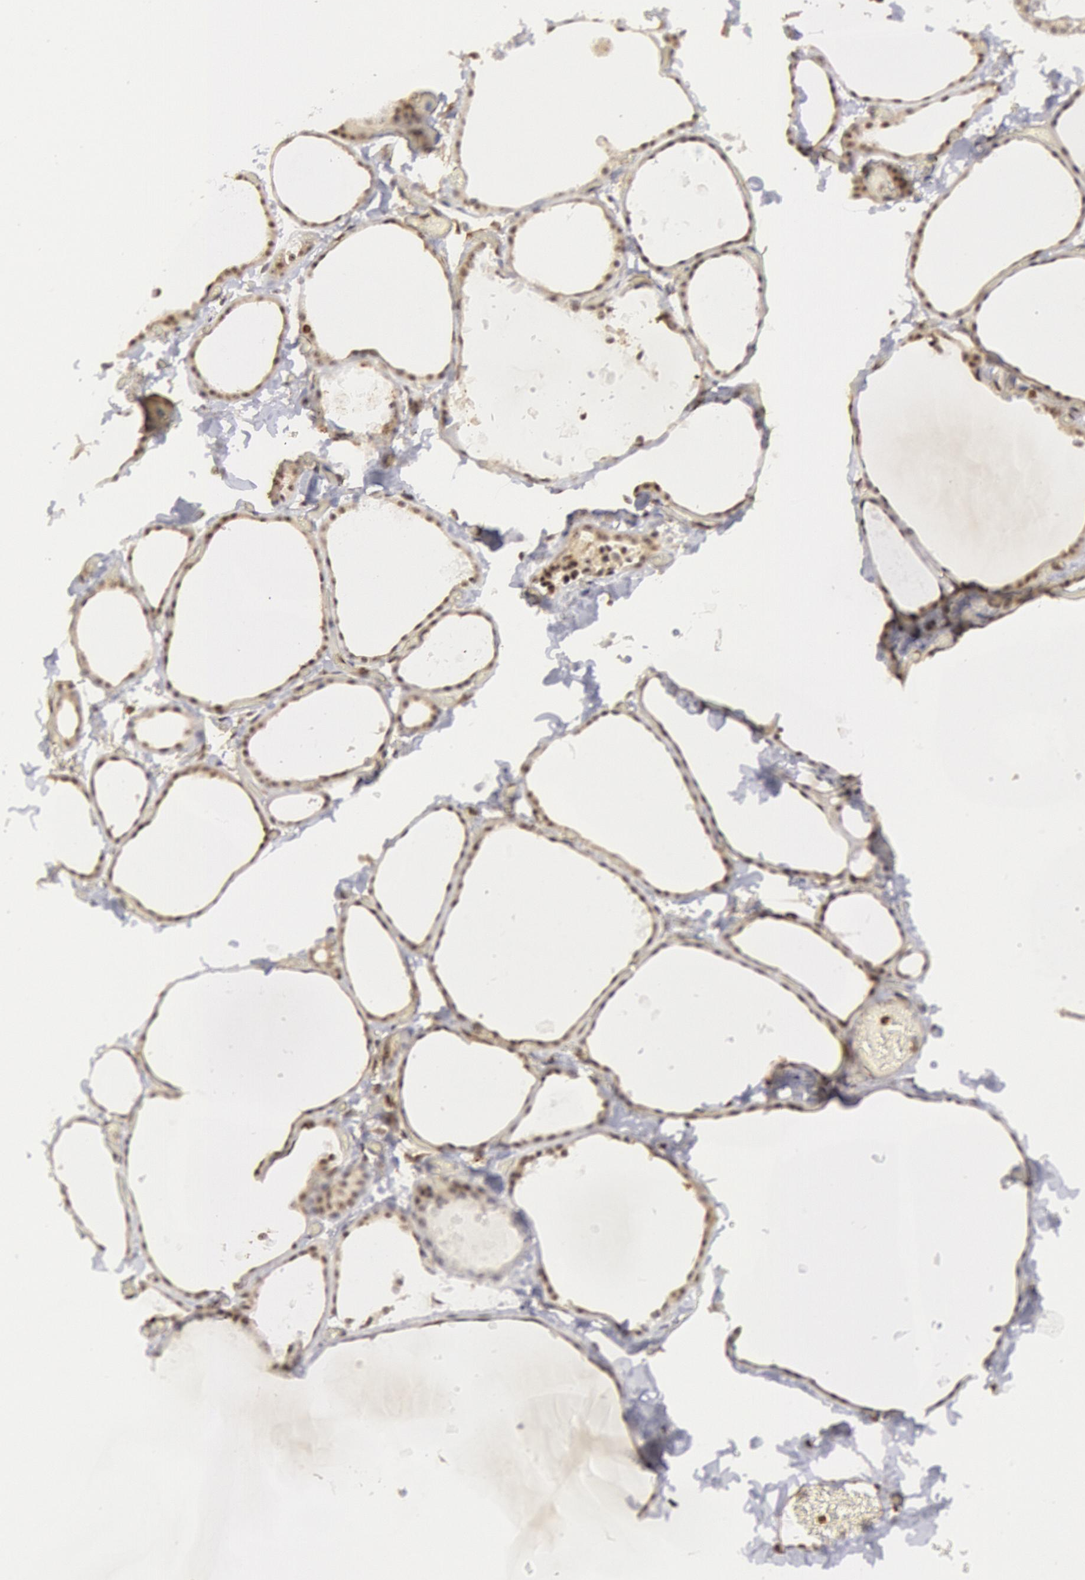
{"staining": {"intensity": "negative", "quantity": "none", "location": "none"}, "tissue": "thyroid gland", "cell_type": "Glandular cells", "image_type": "normal", "snomed": [{"axis": "morphology", "description": "Normal tissue, NOS"}, {"axis": "topography", "description": "Thyroid gland"}], "caption": "High magnification brightfield microscopy of benign thyroid gland stained with DAB (brown) and counterstained with hematoxylin (blue): glandular cells show no significant expression. (Immunohistochemistry, brightfield microscopy, high magnification).", "gene": "ENSG00000250264", "patient": {"sex": "female", "age": 22}}